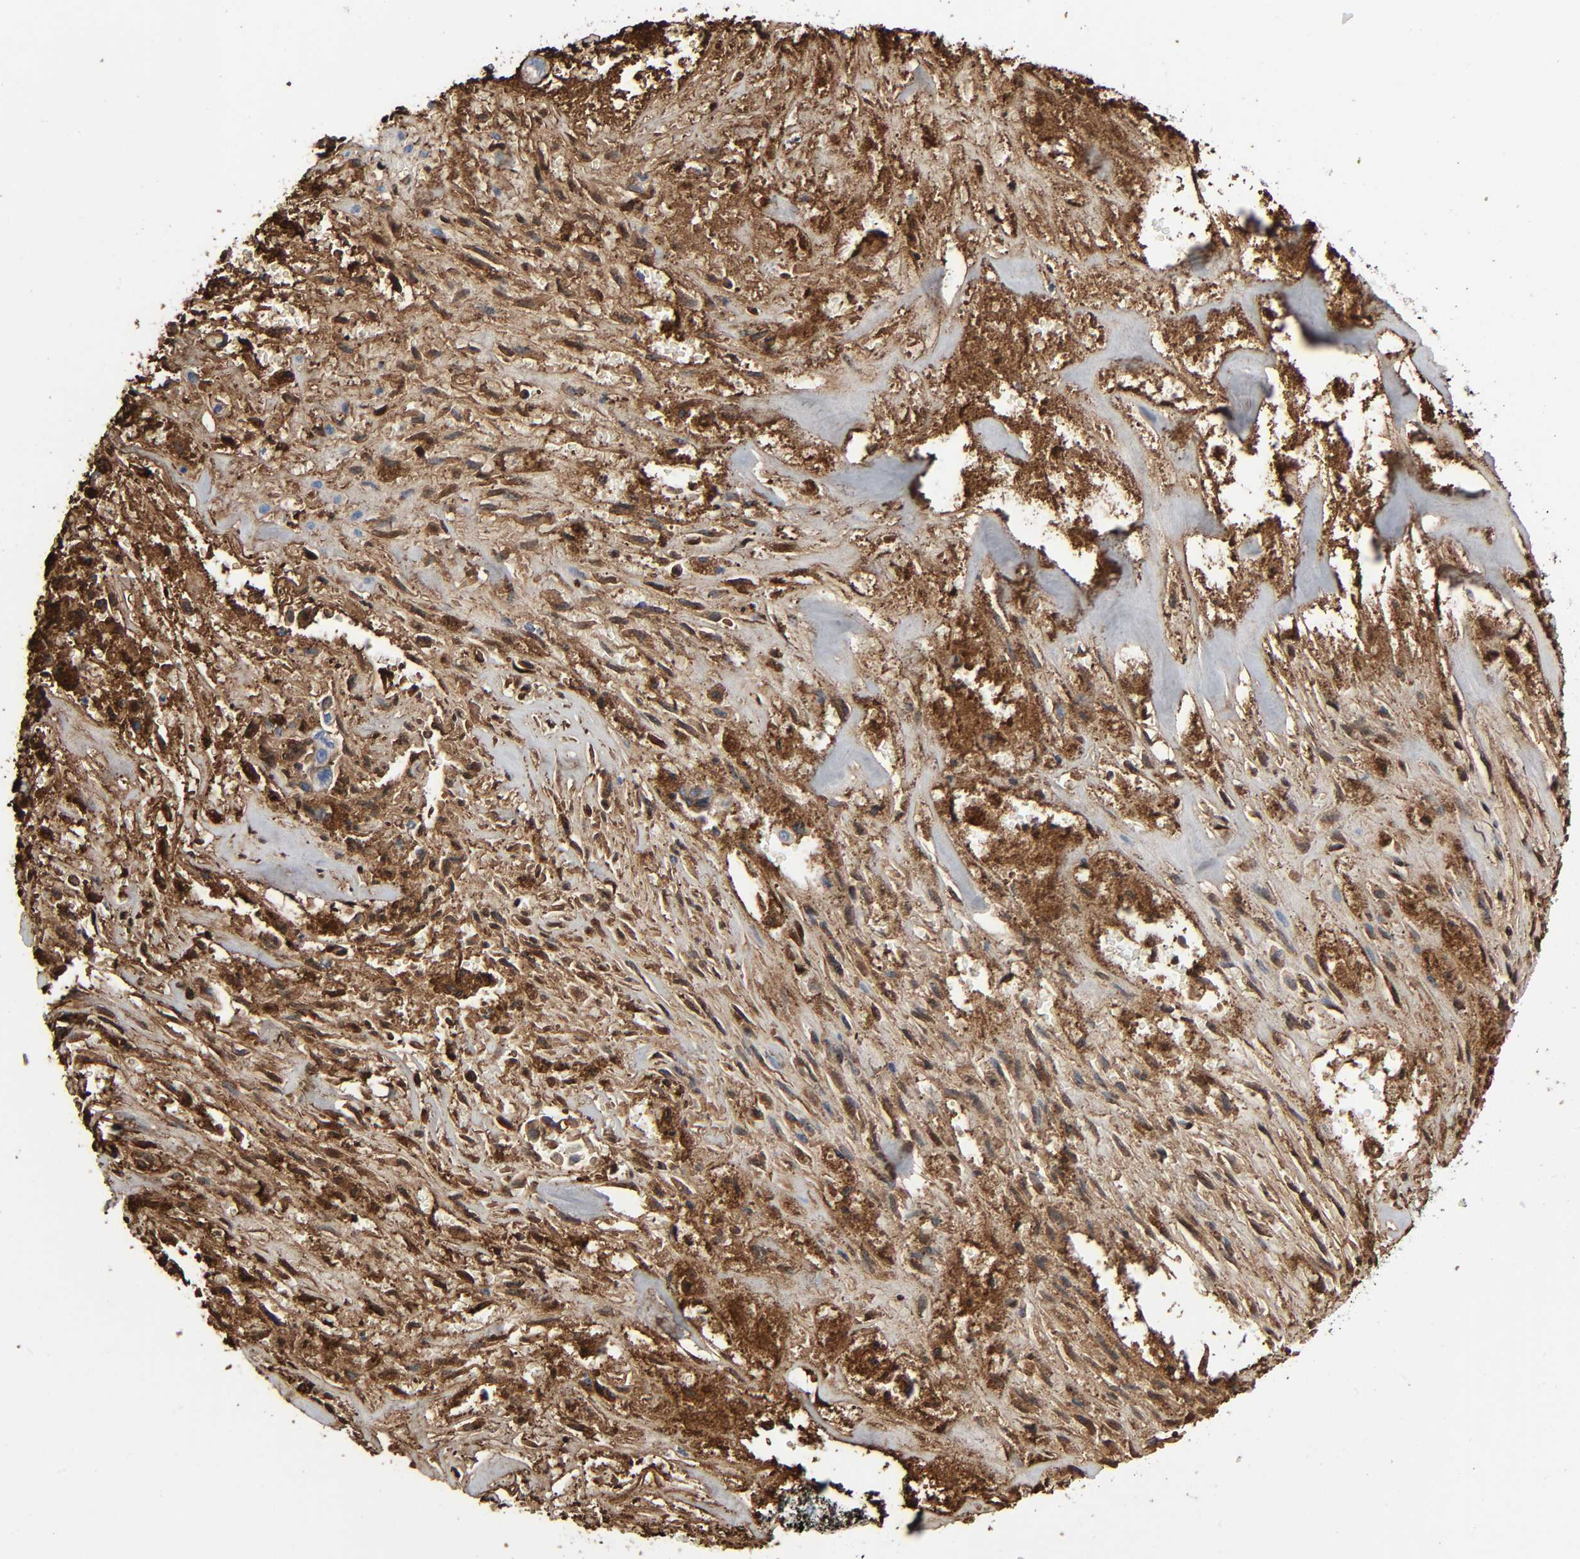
{"staining": {"intensity": "weak", "quantity": "25%-75%", "location": "cytoplasmic/membranous"}, "tissue": "liver cancer", "cell_type": "Tumor cells", "image_type": "cancer", "snomed": [{"axis": "morphology", "description": "Cholangiocarcinoma"}, {"axis": "topography", "description": "Liver"}], "caption": "Human cholangiocarcinoma (liver) stained for a protein (brown) demonstrates weak cytoplasmic/membranous positive positivity in approximately 25%-75% of tumor cells.", "gene": "C3", "patient": {"sex": "female", "age": 70}}